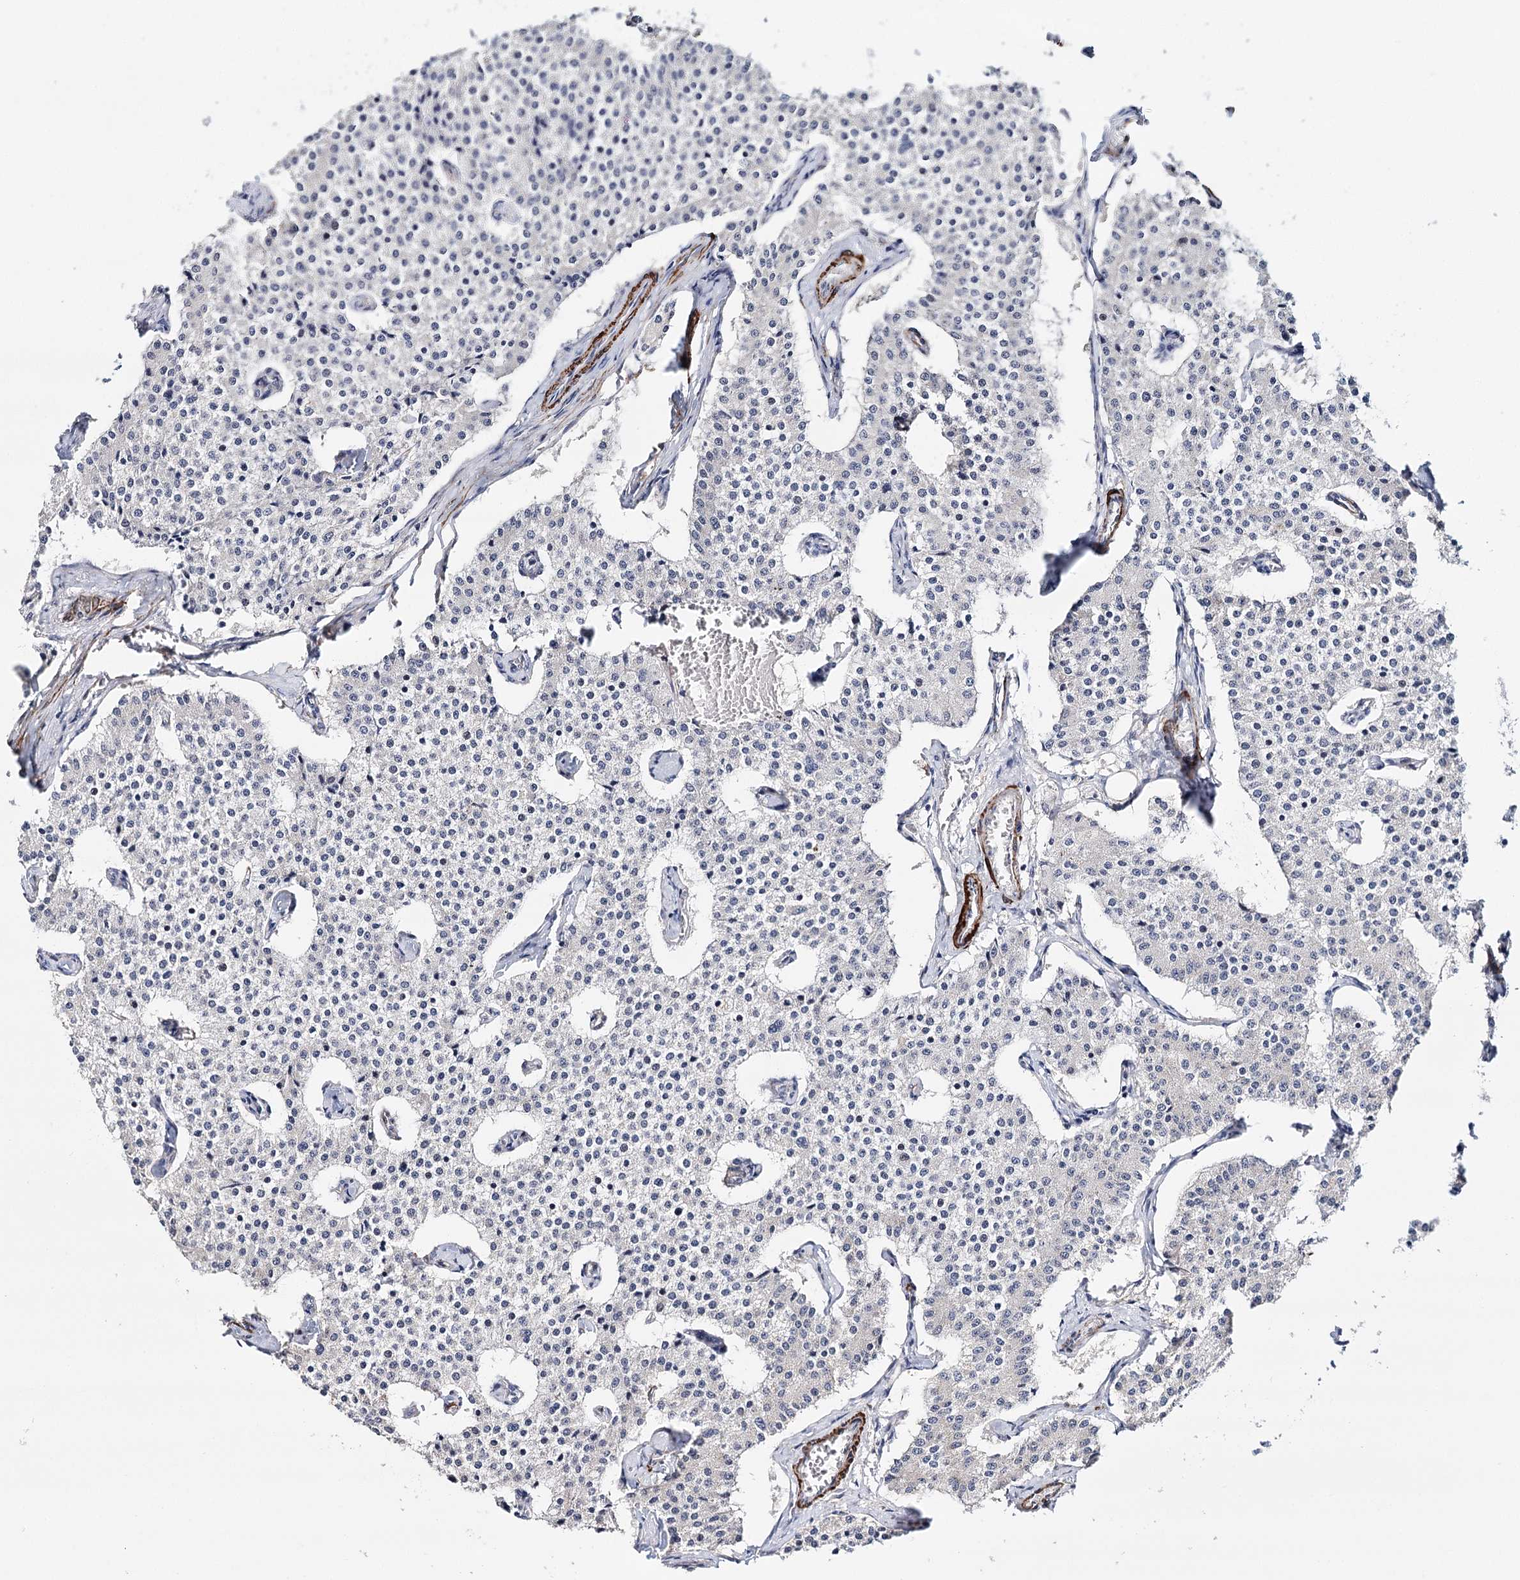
{"staining": {"intensity": "negative", "quantity": "none", "location": "none"}, "tissue": "carcinoid", "cell_type": "Tumor cells", "image_type": "cancer", "snomed": [{"axis": "morphology", "description": "Carcinoid, malignant, NOS"}, {"axis": "topography", "description": "Colon"}], "caption": "Micrograph shows no protein staining in tumor cells of carcinoid tissue.", "gene": "CFAP46", "patient": {"sex": "female", "age": 52}}